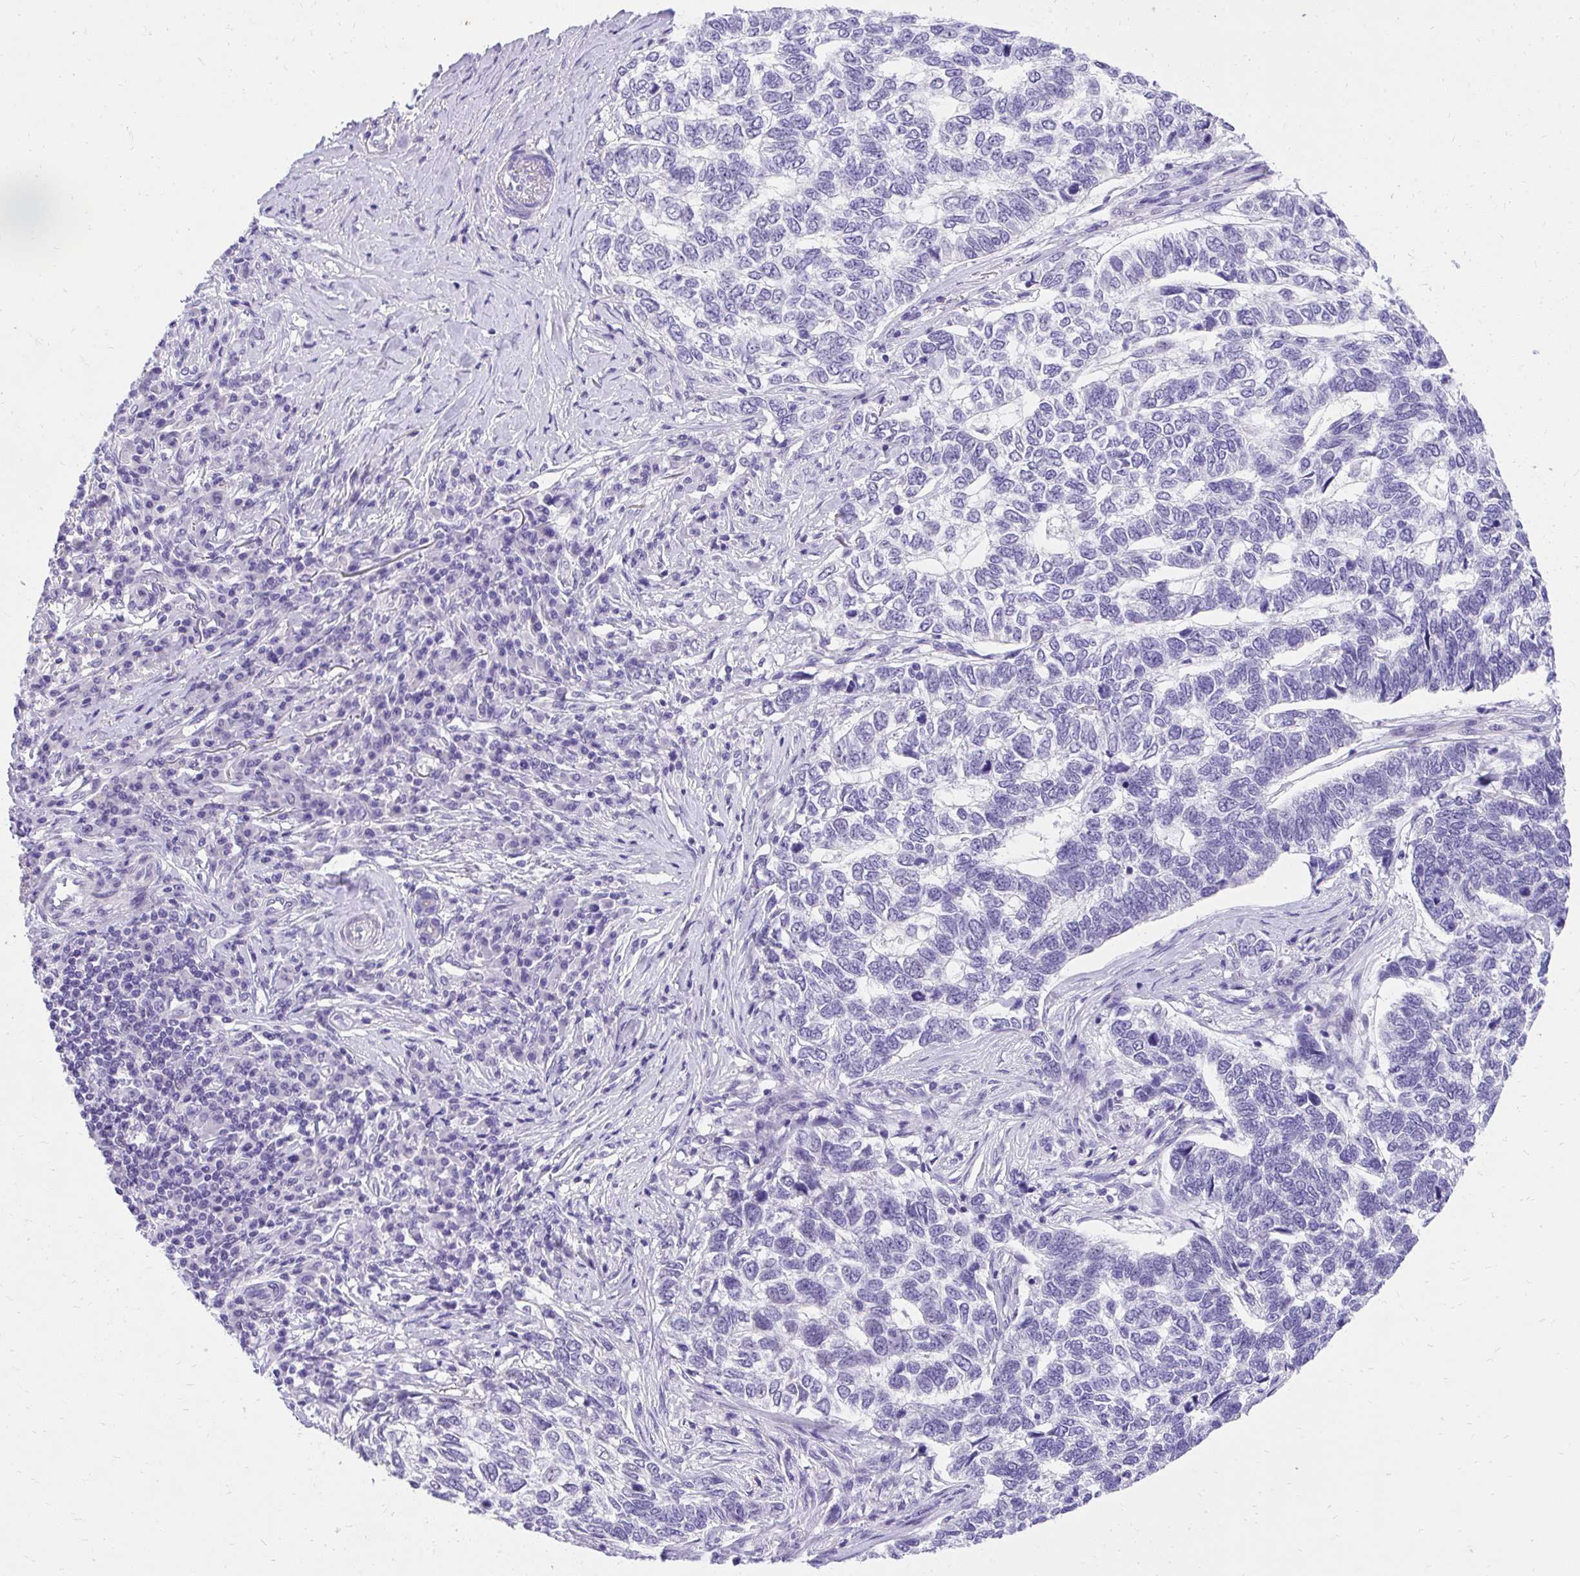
{"staining": {"intensity": "negative", "quantity": "none", "location": "none"}, "tissue": "skin cancer", "cell_type": "Tumor cells", "image_type": "cancer", "snomed": [{"axis": "morphology", "description": "Basal cell carcinoma"}, {"axis": "topography", "description": "Skin"}], "caption": "Skin cancer (basal cell carcinoma) stained for a protein using immunohistochemistry (IHC) demonstrates no positivity tumor cells.", "gene": "KLK1", "patient": {"sex": "female", "age": 65}}